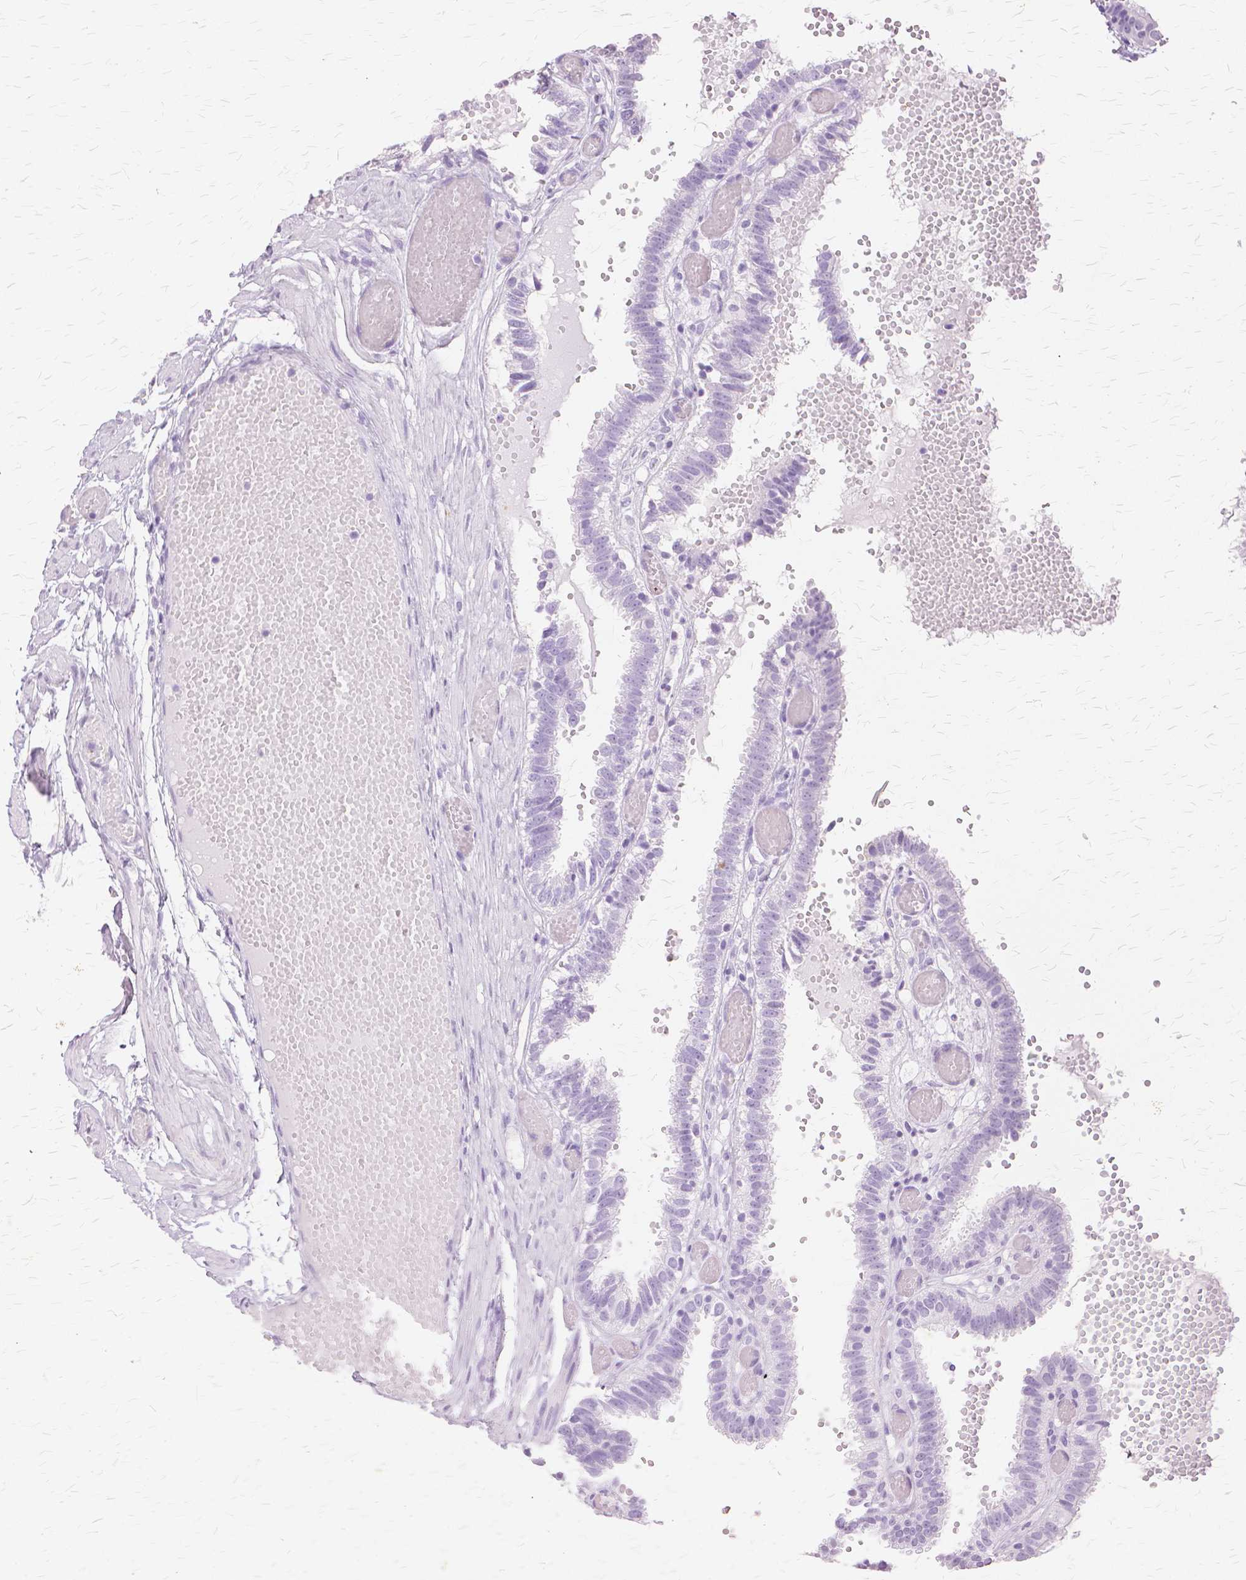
{"staining": {"intensity": "negative", "quantity": "none", "location": "none"}, "tissue": "fallopian tube", "cell_type": "Glandular cells", "image_type": "normal", "snomed": [{"axis": "morphology", "description": "Normal tissue, NOS"}, {"axis": "topography", "description": "Fallopian tube"}], "caption": "Photomicrograph shows no protein positivity in glandular cells of unremarkable fallopian tube.", "gene": "TGM1", "patient": {"sex": "female", "age": 37}}